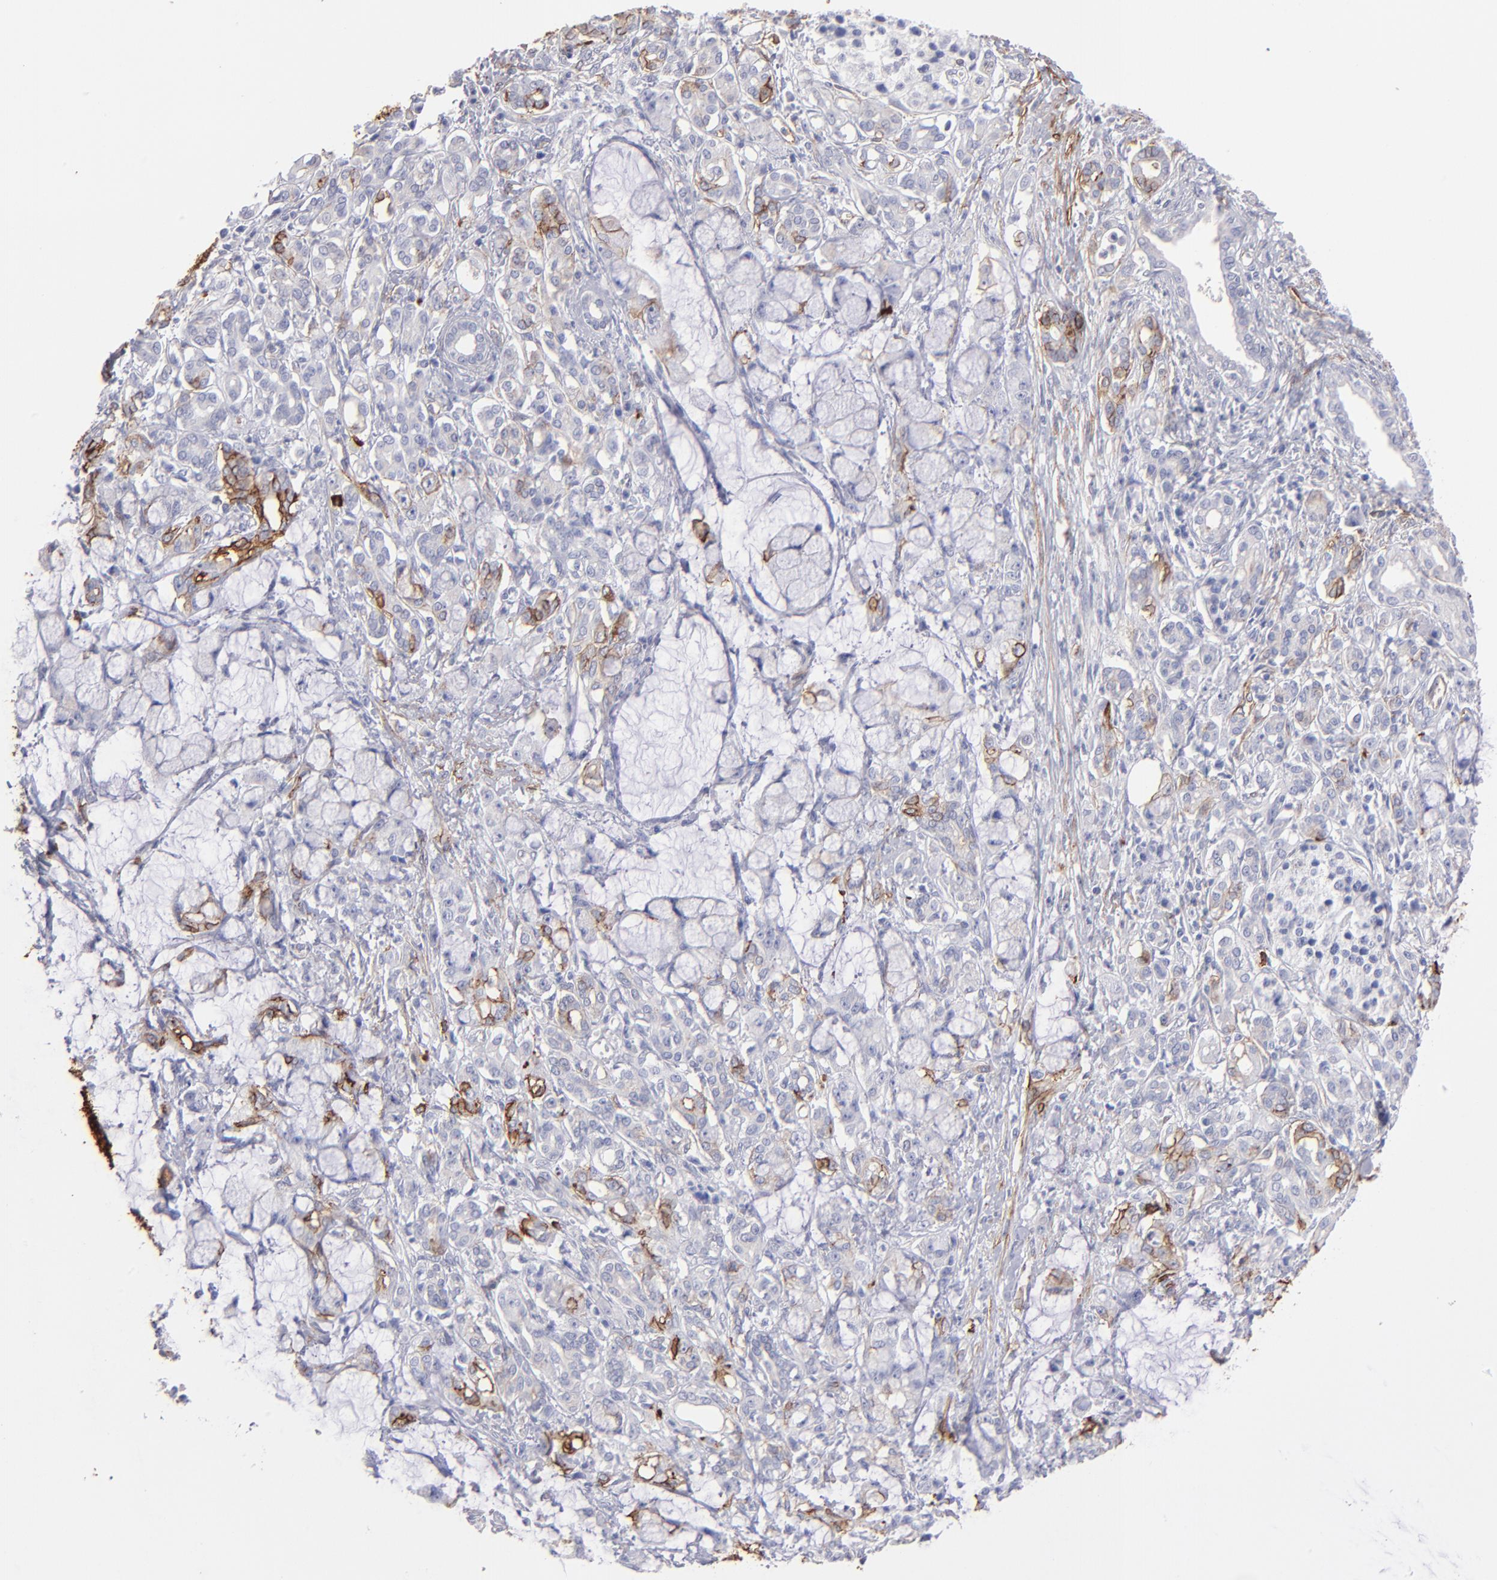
{"staining": {"intensity": "negative", "quantity": "none", "location": "none"}, "tissue": "pancreatic cancer", "cell_type": "Tumor cells", "image_type": "cancer", "snomed": [{"axis": "morphology", "description": "Adenocarcinoma, NOS"}, {"axis": "topography", "description": "Pancreas"}], "caption": "Immunohistochemical staining of pancreatic cancer exhibits no significant positivity in tumor cells.", "gene": "AHNAK2", "patient": {"sex": "female", "age": 73}}